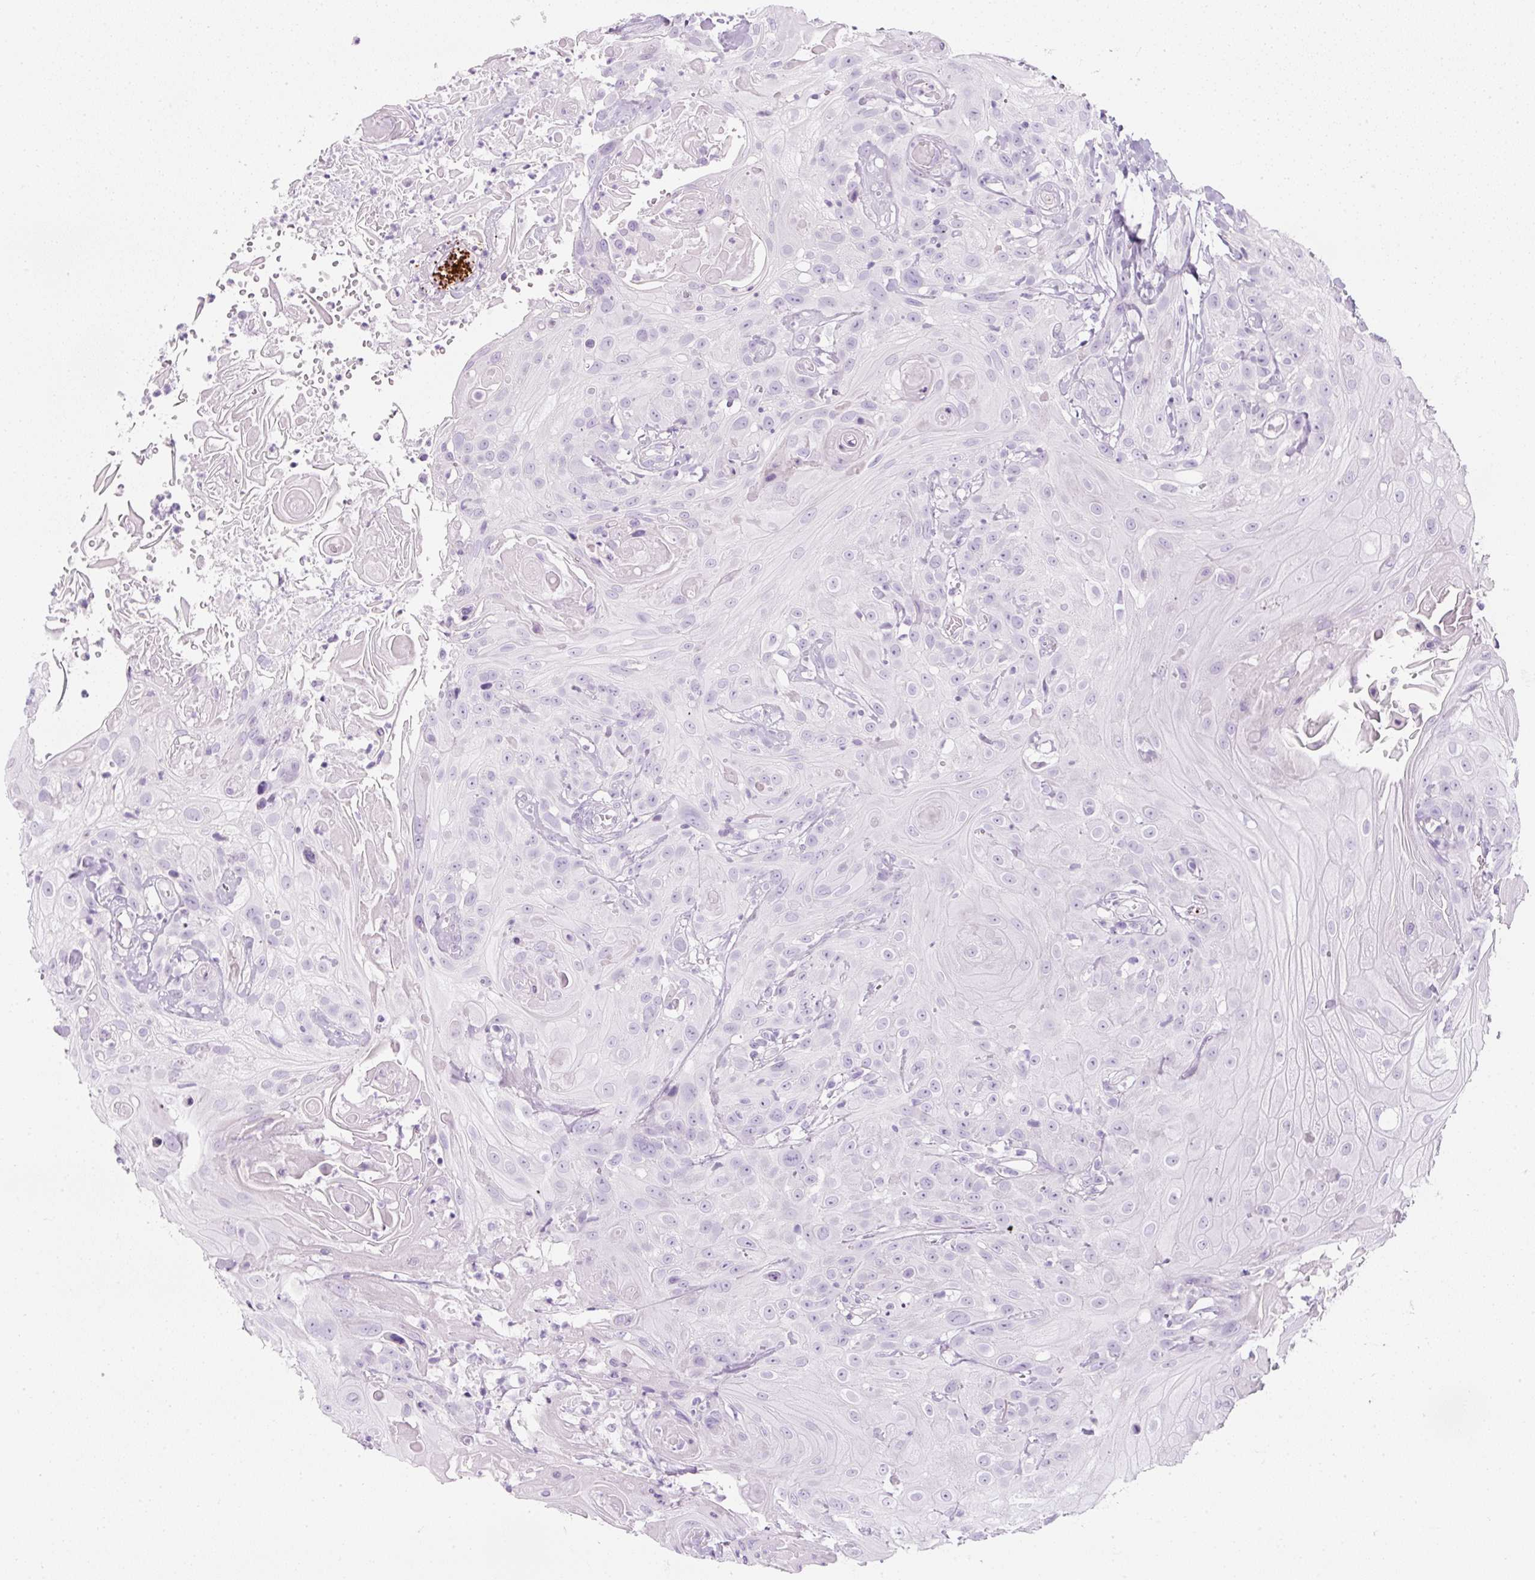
{"staining": {"intensity": "negative", "quantity": "none", "location": "none"}, "tissue": "head and neck cancer", "cell_type": "Tumor cells", "image_type": "cancer", "snomed": [{"axis": "morphology", "description": "Squamous cell carcinoma, NOS"}, {"axis": "topography", "description": "Skin"}, {"axis": "topography", "description": "Head-Neck"}], "caption": "Image shows no significant protein staining in tumor cells of squamous cell carcinoma (head and neck).", "gene": "PF4V1", "patient": {"sex": "male", "age": 80}}